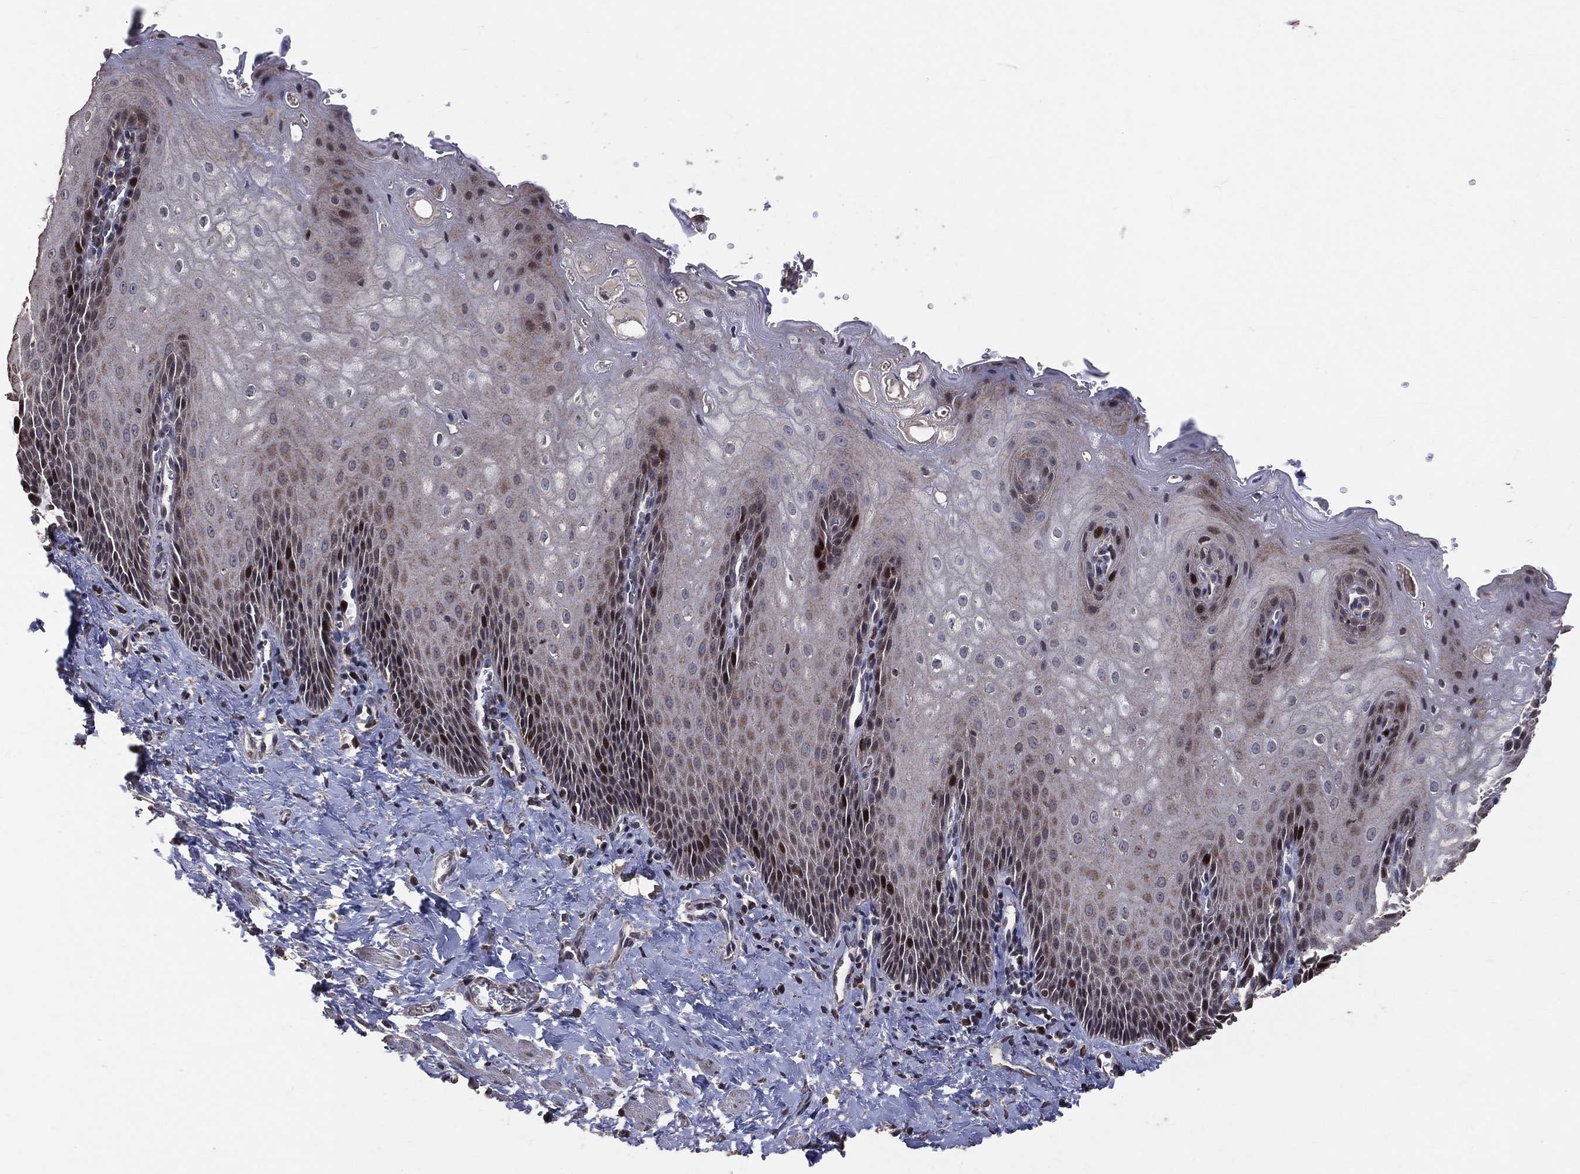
{"staining": {"intensity": "moderate", "quantity": "<25%", "location": "cytoplasmic/membranous"}, "tissue": "esophagus", "cell_type": "Squamous epithelial cells", "image_type": "normal", "snomed": [{"axis": "morphology", "description": "Normal tissue, NOS"}, {"axis": "topography", "description": "Esophagus"}], "caption": "Normal esophagus shows moderate cytoplasmic/membranous expression in about <25% of squamous epithelial cells, visualized by immunohistochemistry.", "gene": "LY6K", "patient": {"sex": "male", "age": 64}}